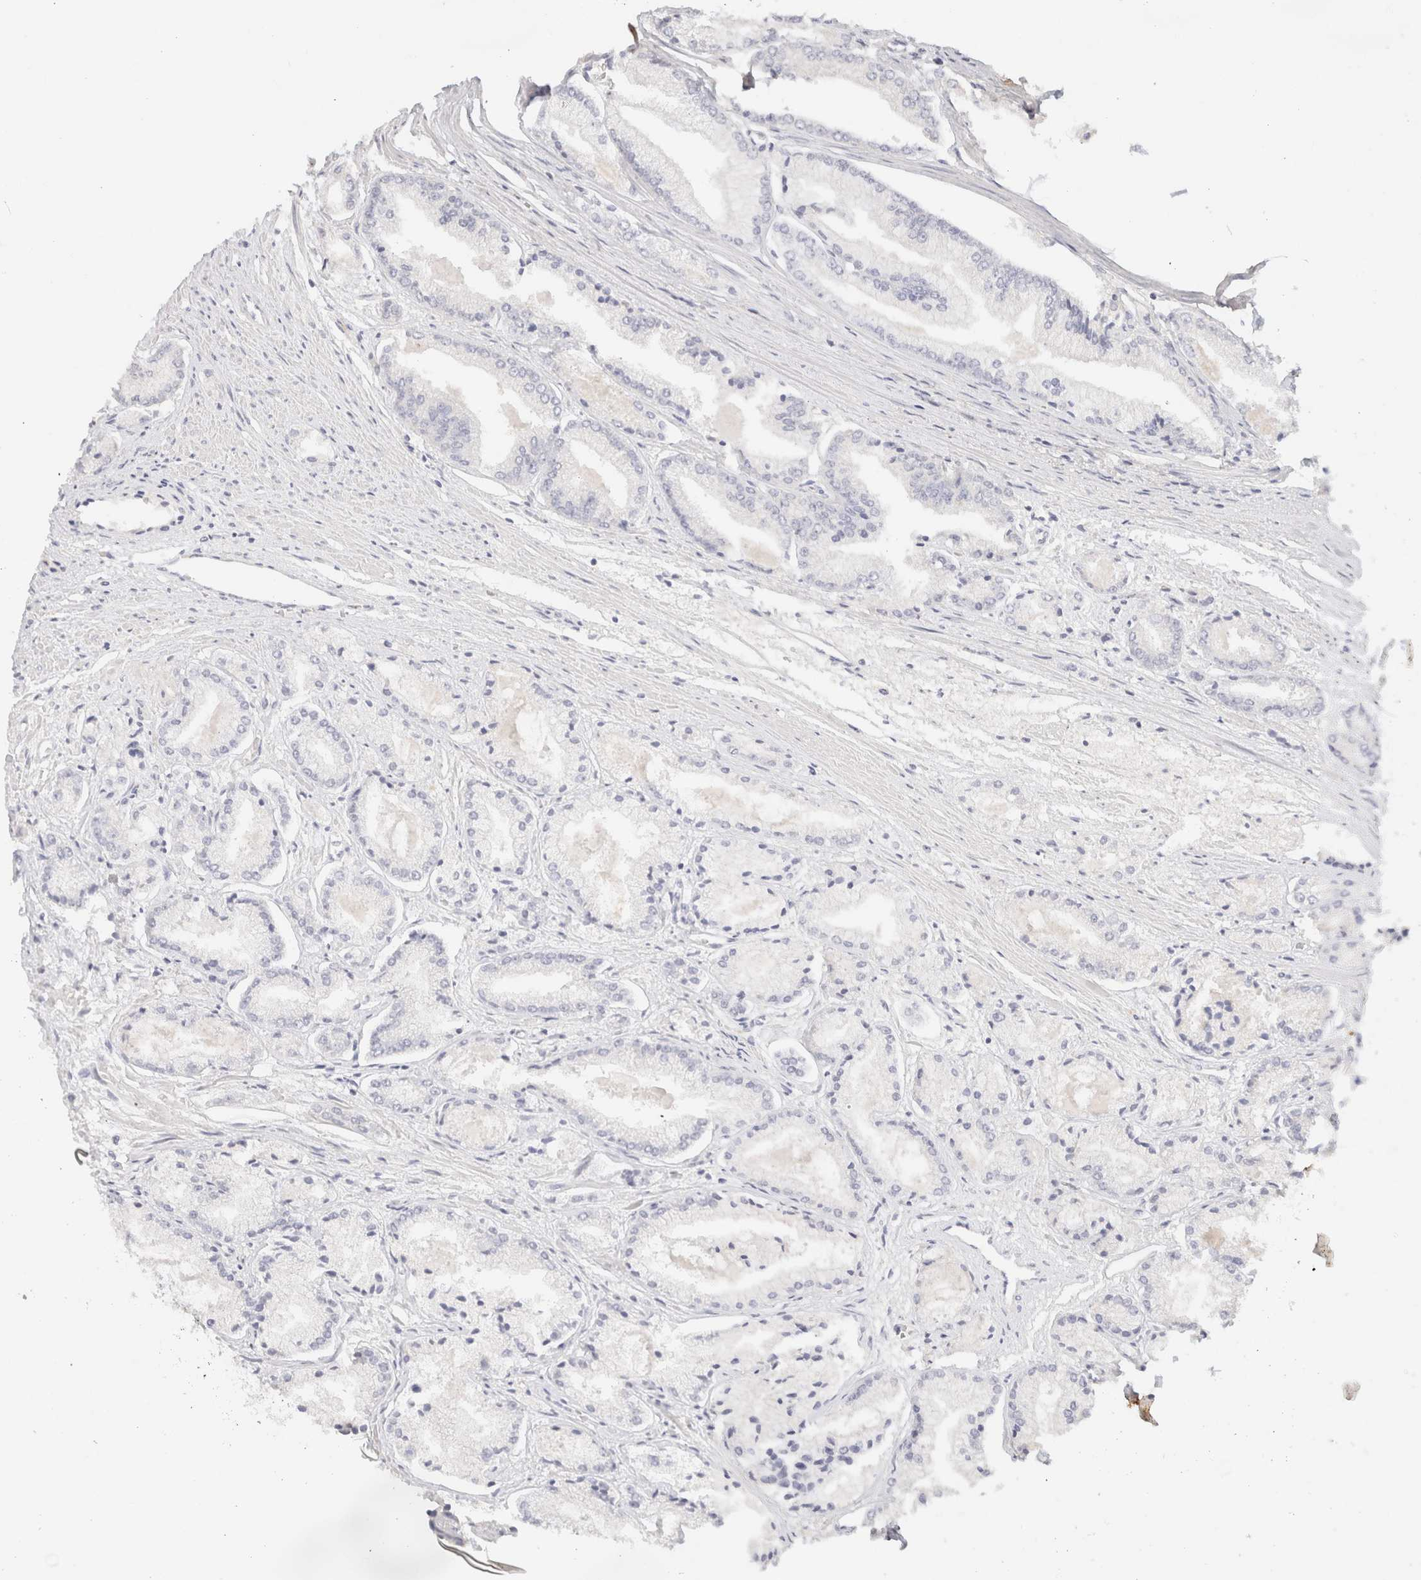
{"staining": {"intensity": "negative", "quantity": "none", "location": "none"}, "tissue": "prostate cancer", "cell_type": "Tumor cells", "image_type": "cancer", "snomed": [{"axis": "morphology", "description": "Adenocarcinoma, Low grade"}, {"axis": "topography", "description": "Prostate"}], "caption": "Immunohistochemistry photomicrograph of neoplastic tissue: prostate cancer stained with DAB (3,3'-diaminobenzidine) reveals no significant protein expression in tumor cells. (DAB (3,3'-diaminobenzidine) immunohistochemistry (IHC) with hematoxylin counter stain).", "gene": "SCGB2A2", "patient": {"sex": "male", "age": 52}}